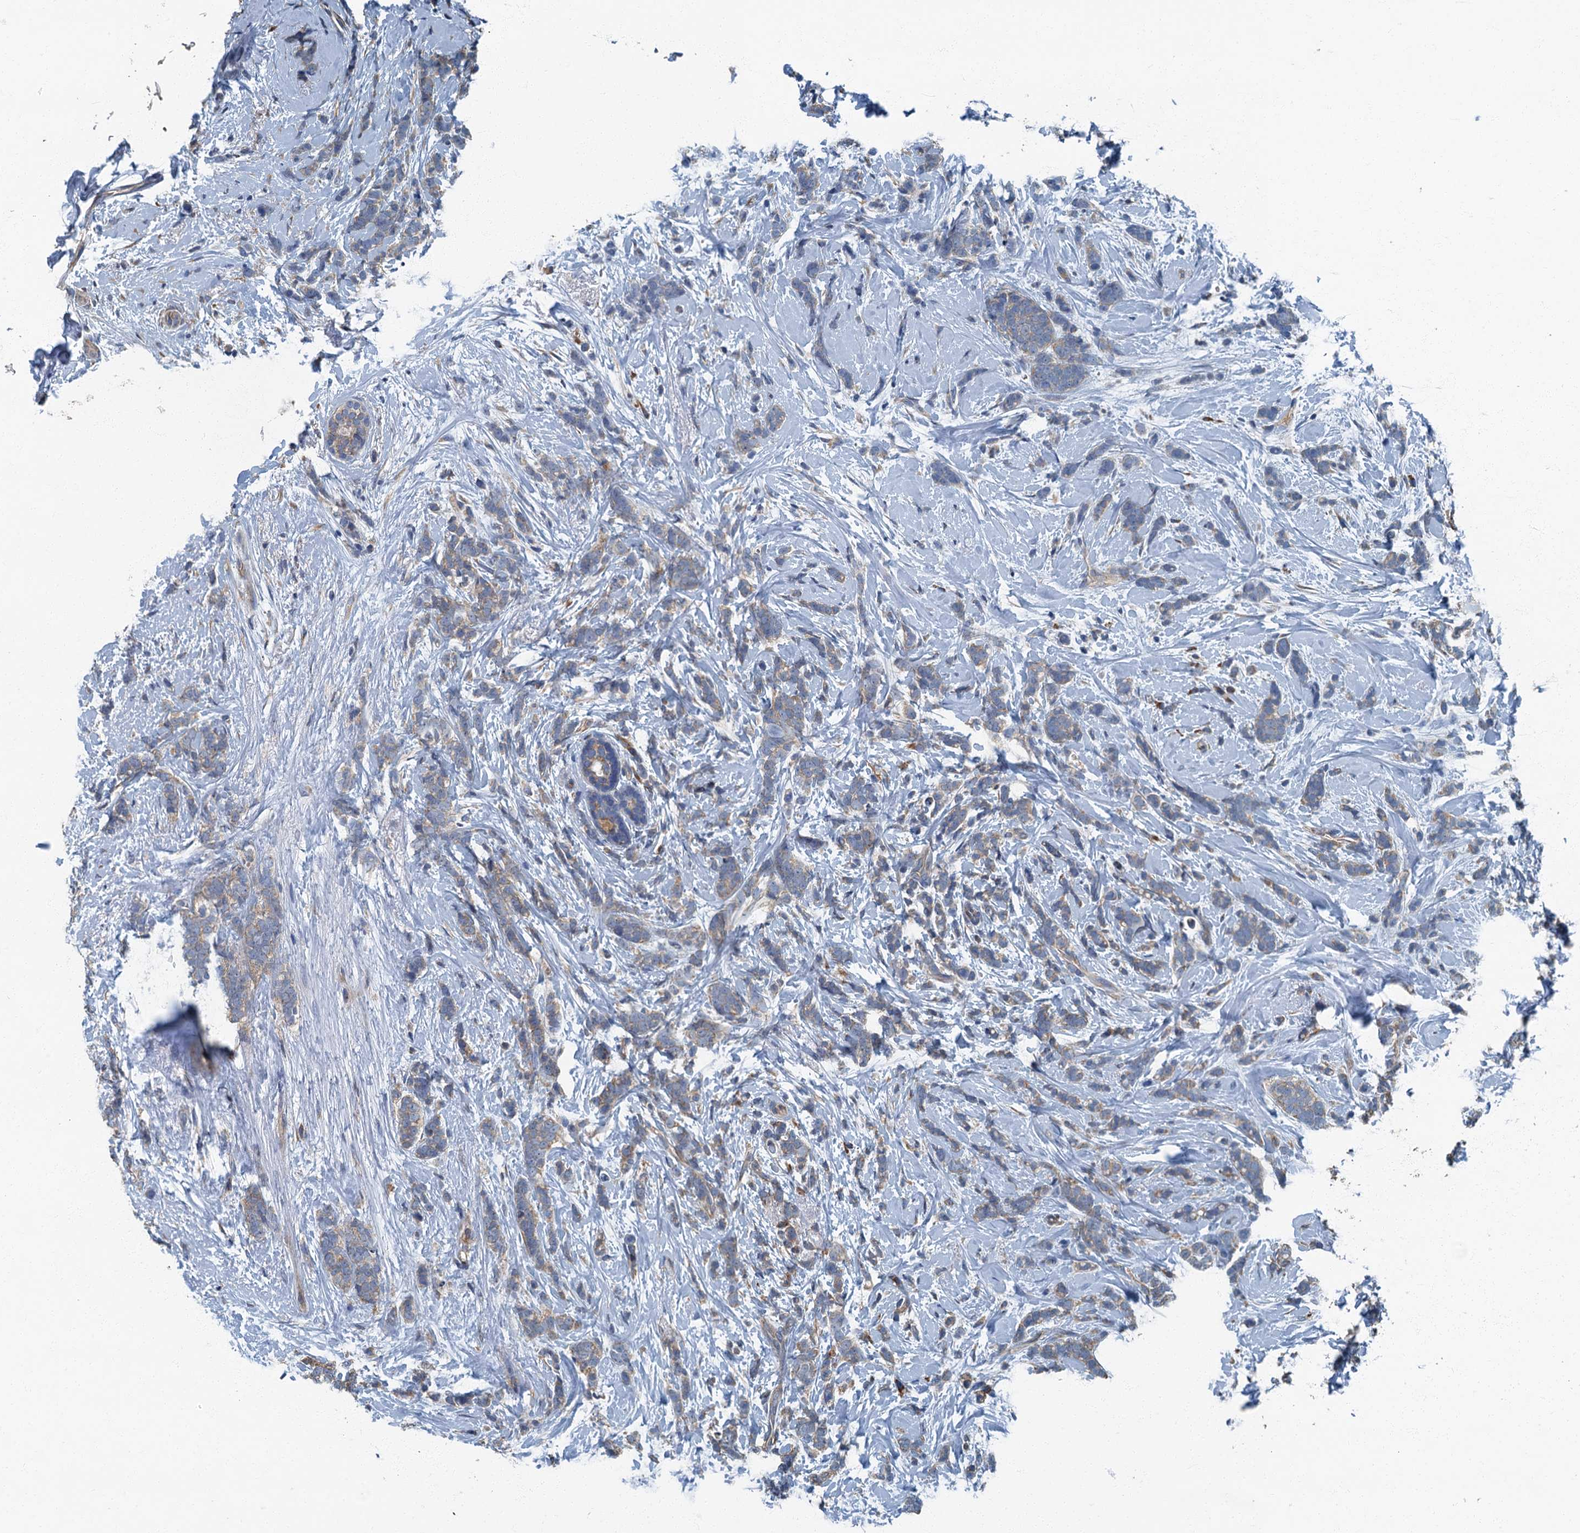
{"staining": {"intensity": "weak", "quantity": "25%-75%", "location": "cytoplasmic/membranous"}, "tissue": "breast cancer", "cell_type": "Tumor cells", "image_type": "cancer", "snomed": [{"axis": "morphology", "description": "Lobular carcinoma"}, {"axis": "topography", "description": "Breast"}], "caption": "Lobular carcinoma (breast) stained with immunohistochemistry (IHC) exhibits weak cytoplasmic/membranous expression in approximately 25%-75% of tumor cells.", "gene": "DDX49", "patient": {"sex": "female", "age": 58}}